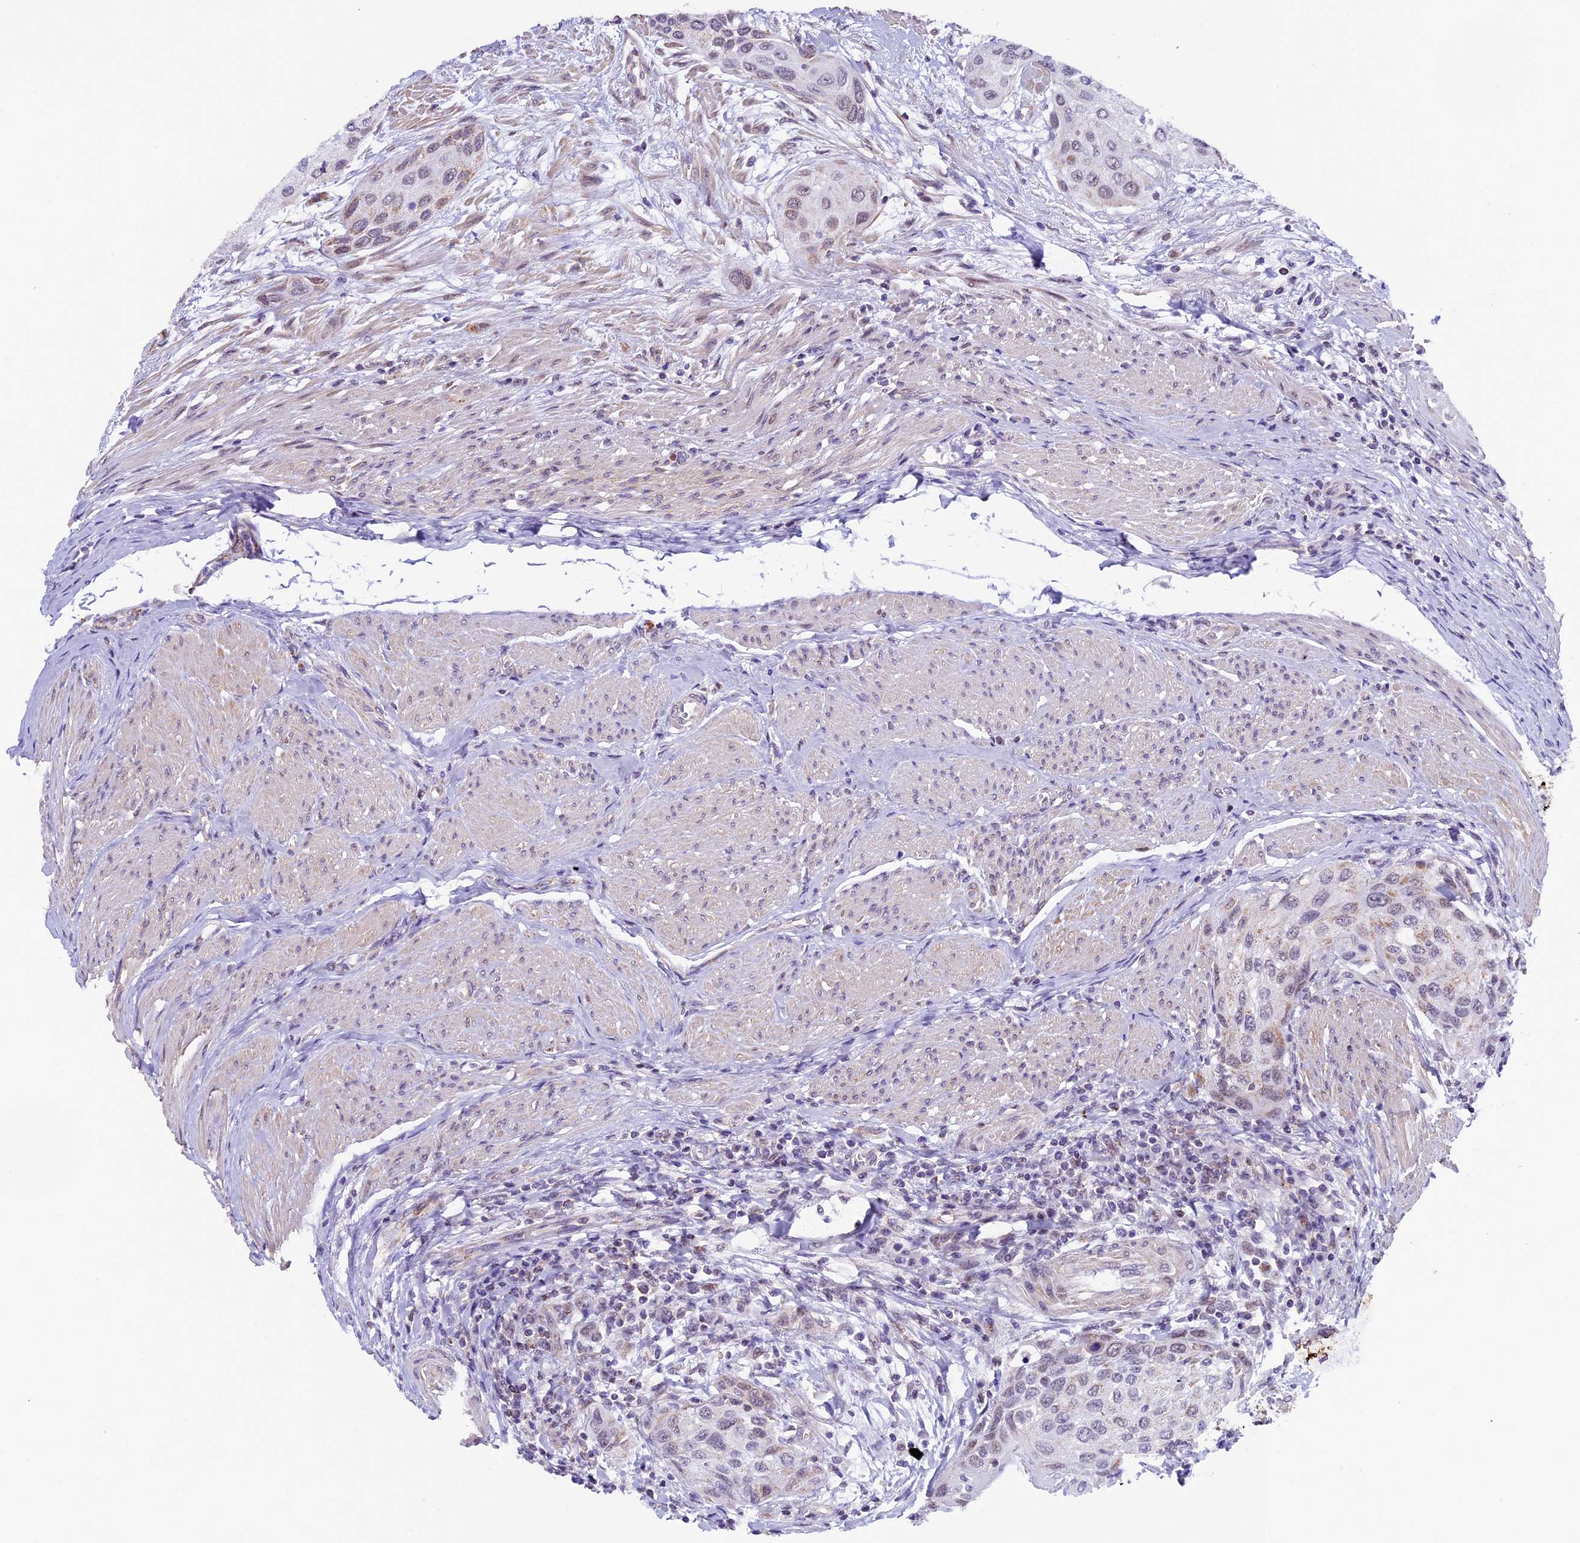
{"staining": {"intensity": "weak", "quantity": "<25%", "location": "cytoplasmic/membranous"}, "tissue": "urothelial cancer", "cell_type": "Tumor cells", "image_type": "cancer", "snomed": [{"axis": "morphology", "description": "Normal tissue, NOS"}, {"axis": "morphology", "description": "Urothelial carcinoma, High grade"}, {"axis": "topography", "description": "Vascular tissue"}, {"axis": "topography", "description": "Urinary bladder"}], "caption": "This is an immunohistochemistry image of human urothelial cancer. There is no positivity in tumor cells.", "gene": "TFAM", "patient": {"sex": "female", "age": 56}}